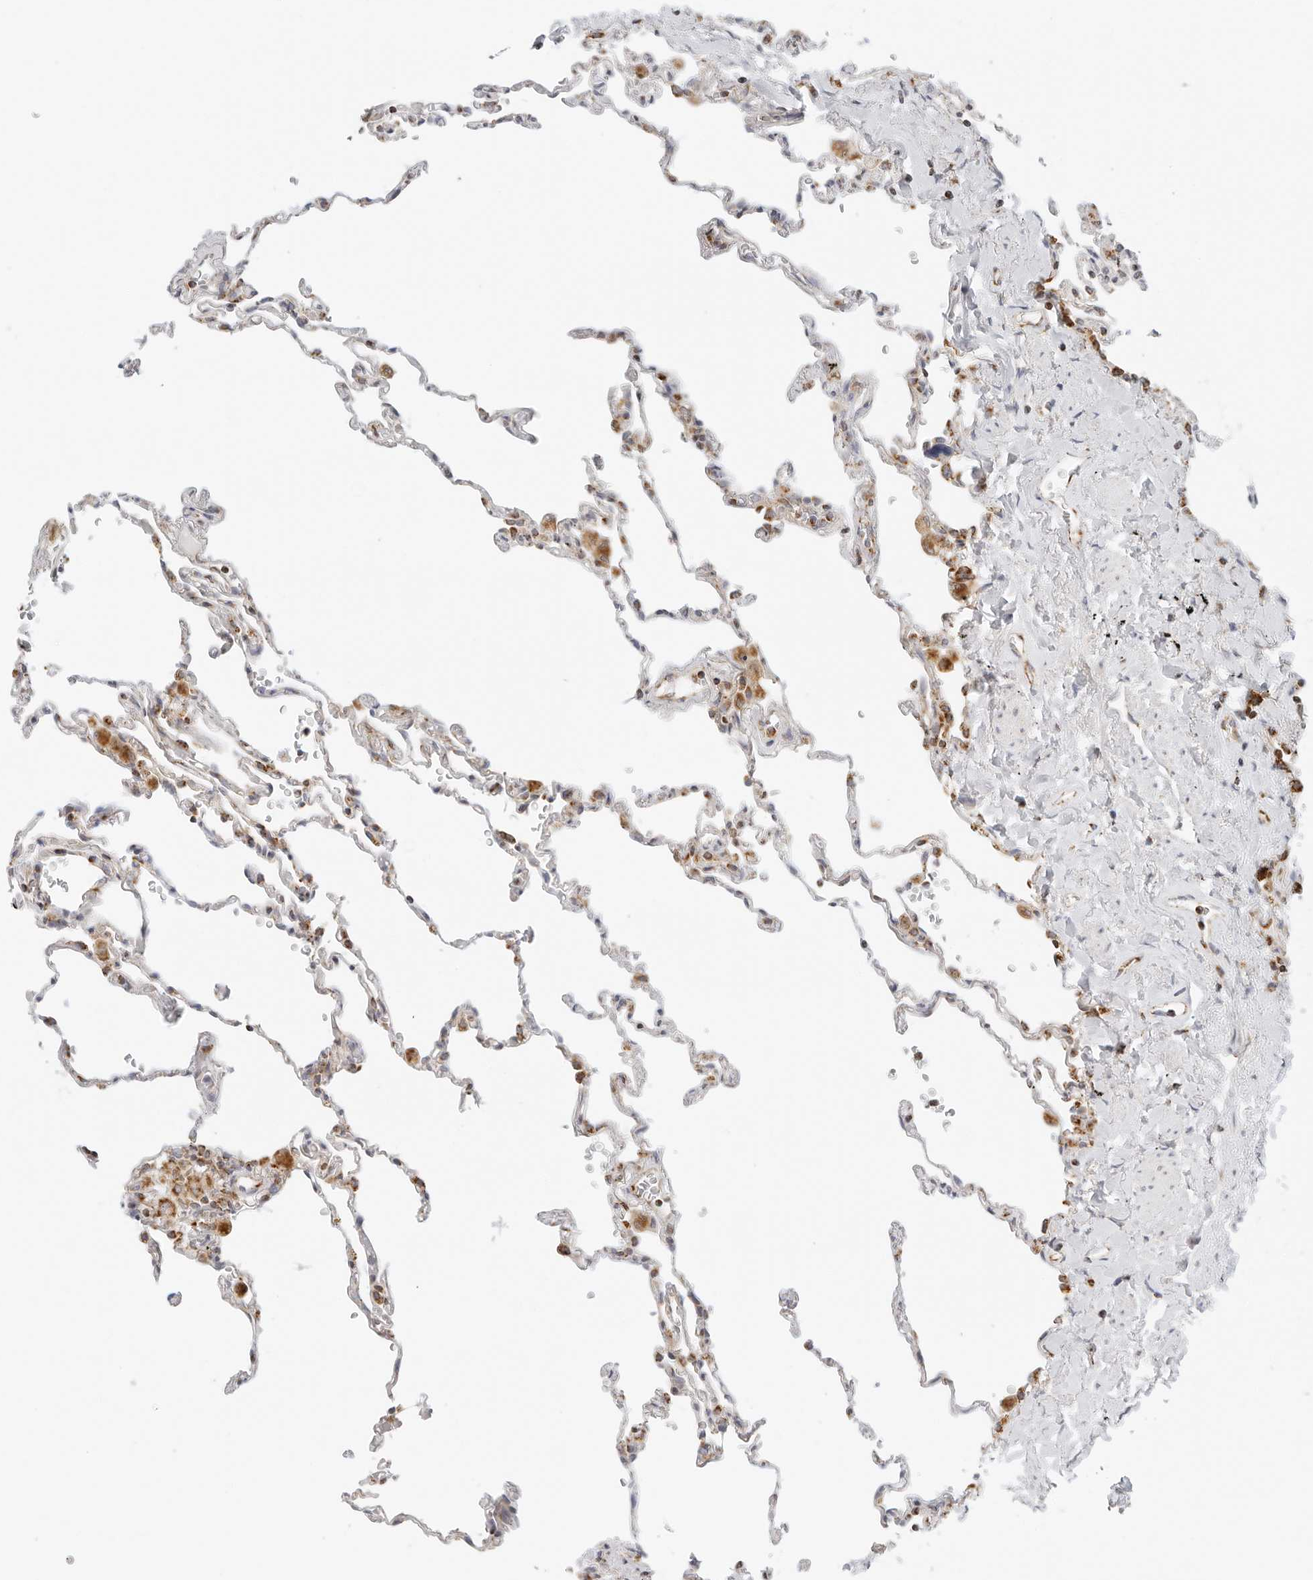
{"staining": {"intensity": "negative", "quantity": "none", "location": "none"}, "tissue": "lung", "cell_type": "Alveolar cells", "image_type": "normal", "snomed": [{"axis": "morphology", "description": "Normal tissue, NOS"}, {"axis": "topography", "description": "Lung"}], "caption": "DAB immunohistochemical staining of benign human lung shows no significant positivity in alveolar cells.", "gene": "RC3H1", "patient": {"sex": "male", "age": 59}}